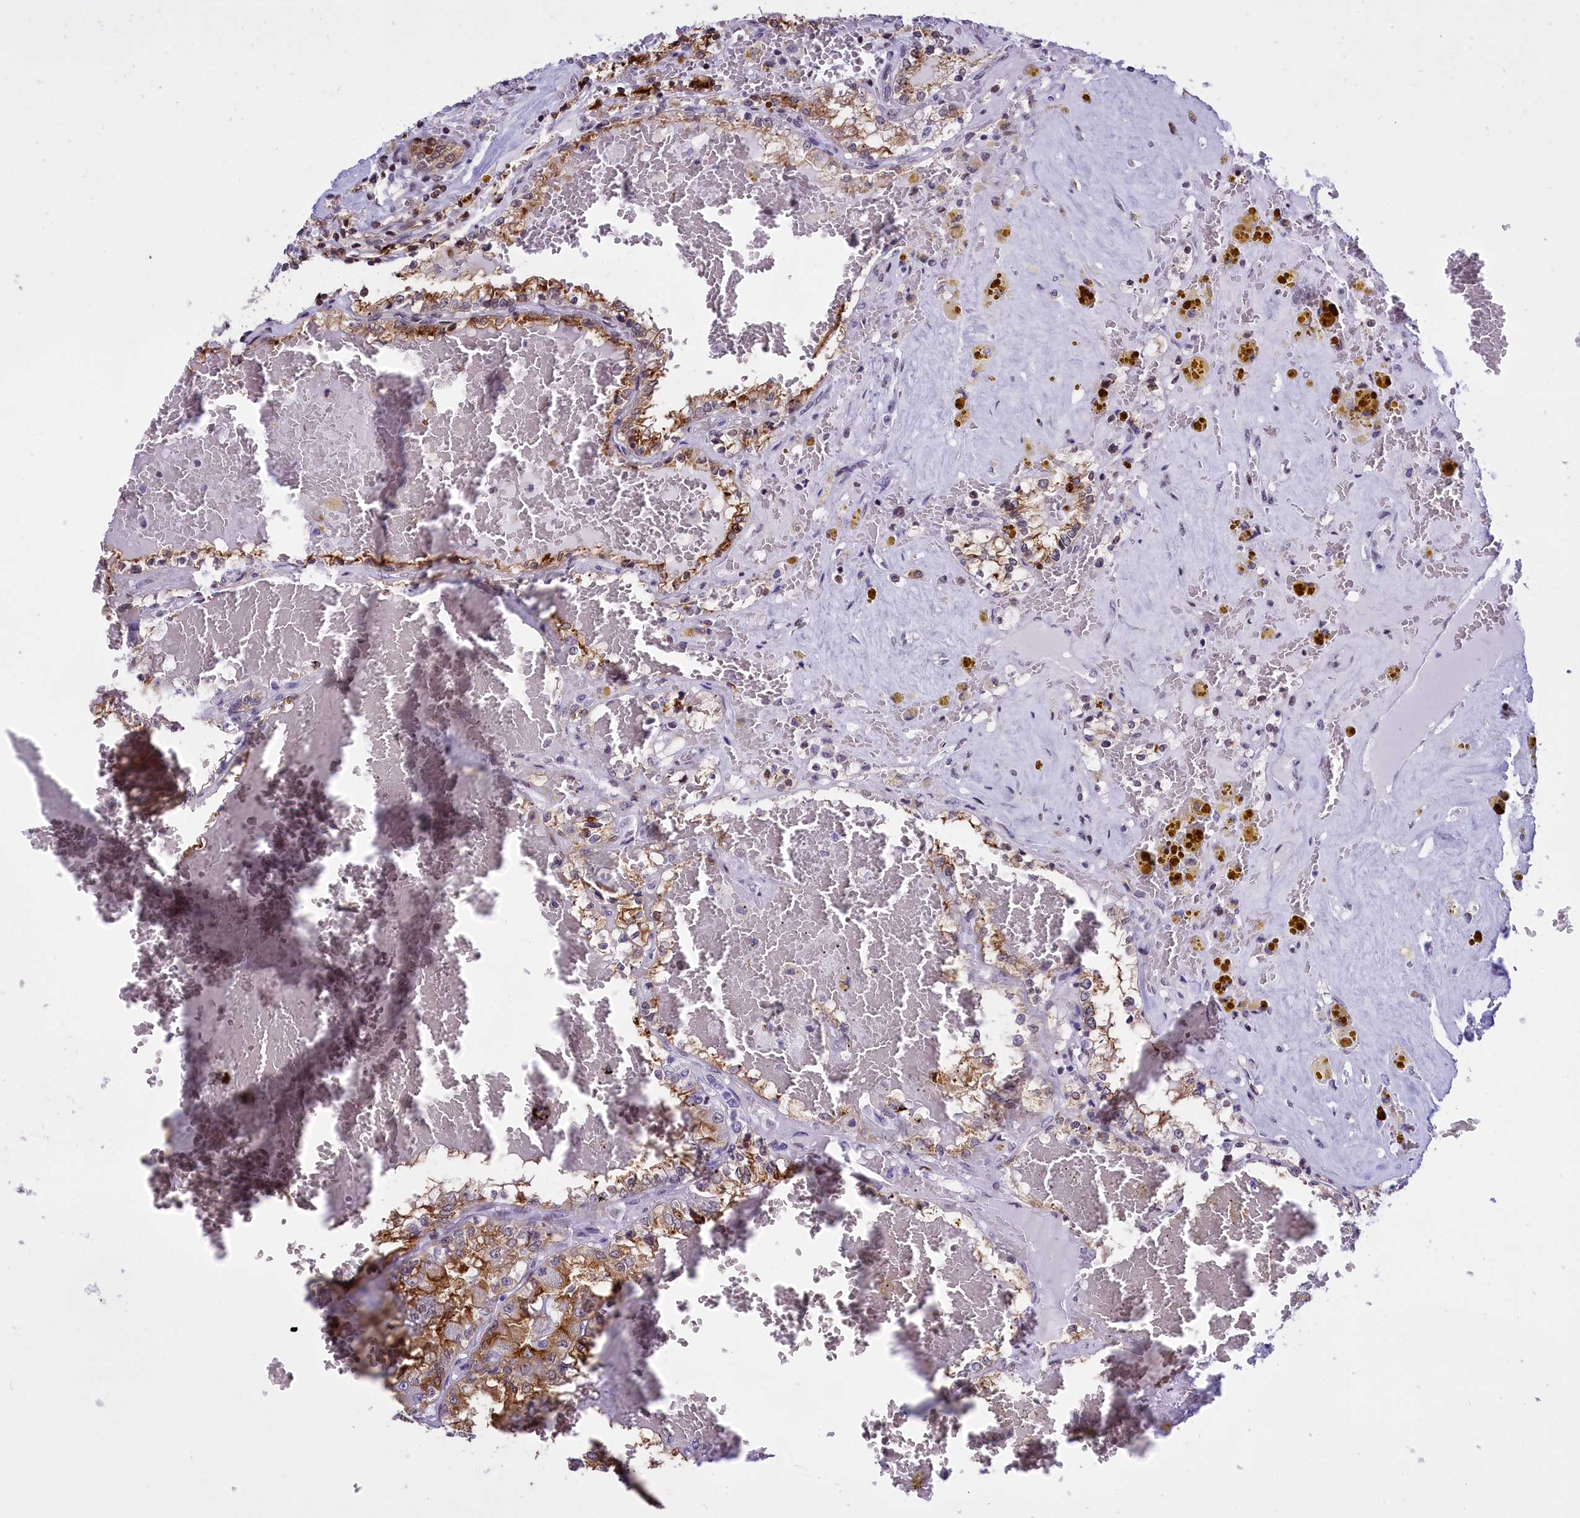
{"staining": {"intensity": "strong", "quantity": "25%-75%", "location": "cytoplasmic/membranous"}, "tissue": "renal cancer", "cell_type": "Tumor cells", "image_type": "cancer", "snomed": [{"axis": "morphology", "description": "Adenocarcinoma, NOS"}, {"axis": "topography", "description": "Kidney"}], "caption": "Renal cancer (adenocarcinoma) stained with DAB immunohistochemistry exhibits high levels of strong cytoplasmic/membranous expression in approximately 25%-75% of tumor cells.", "gene": "SPIRE2", "patient": {"sex": "female", "age": 56}}